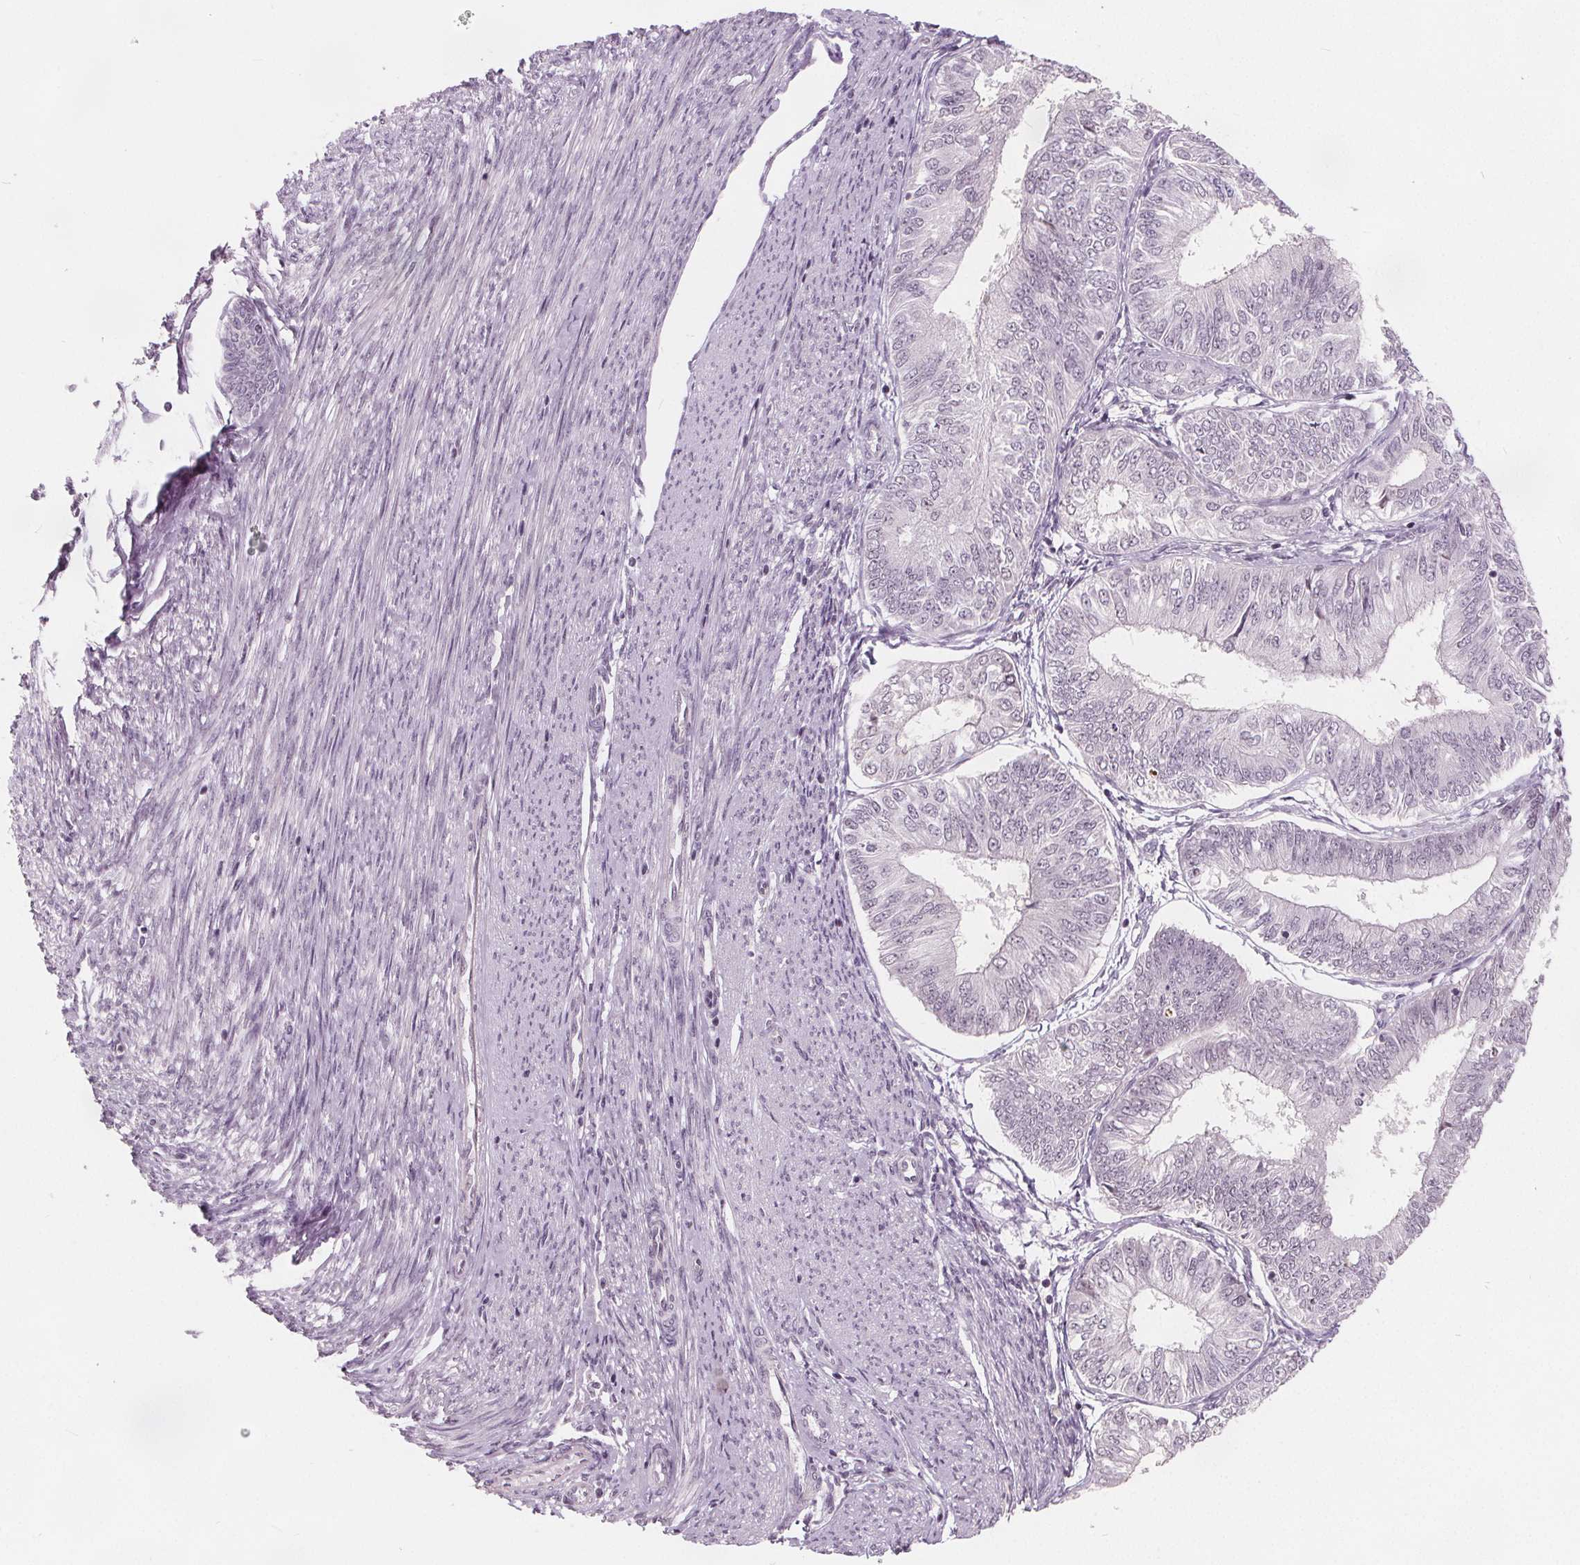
{"staining": {"intensity": "negative", "quantity": "none", "location": "none"}, "tissue": "endometrial cancer", "cell_type": "Tumor cells", "image_type": "cancer", "snomed": [{"axis": "morphology", "description": "Adenocarcinoma, NOS"}, {"axis": "topography", "description": "Endometrium"}], "caption": "IHC histopathology image of neoplastic tissue: endometrial cancer stained with DAB (3,3'-diaminobenzidine) exhibits no significant protein expression in tumor cells.", "gene": "NUP210L", "patient": {"sex": "female", "age": 58}}